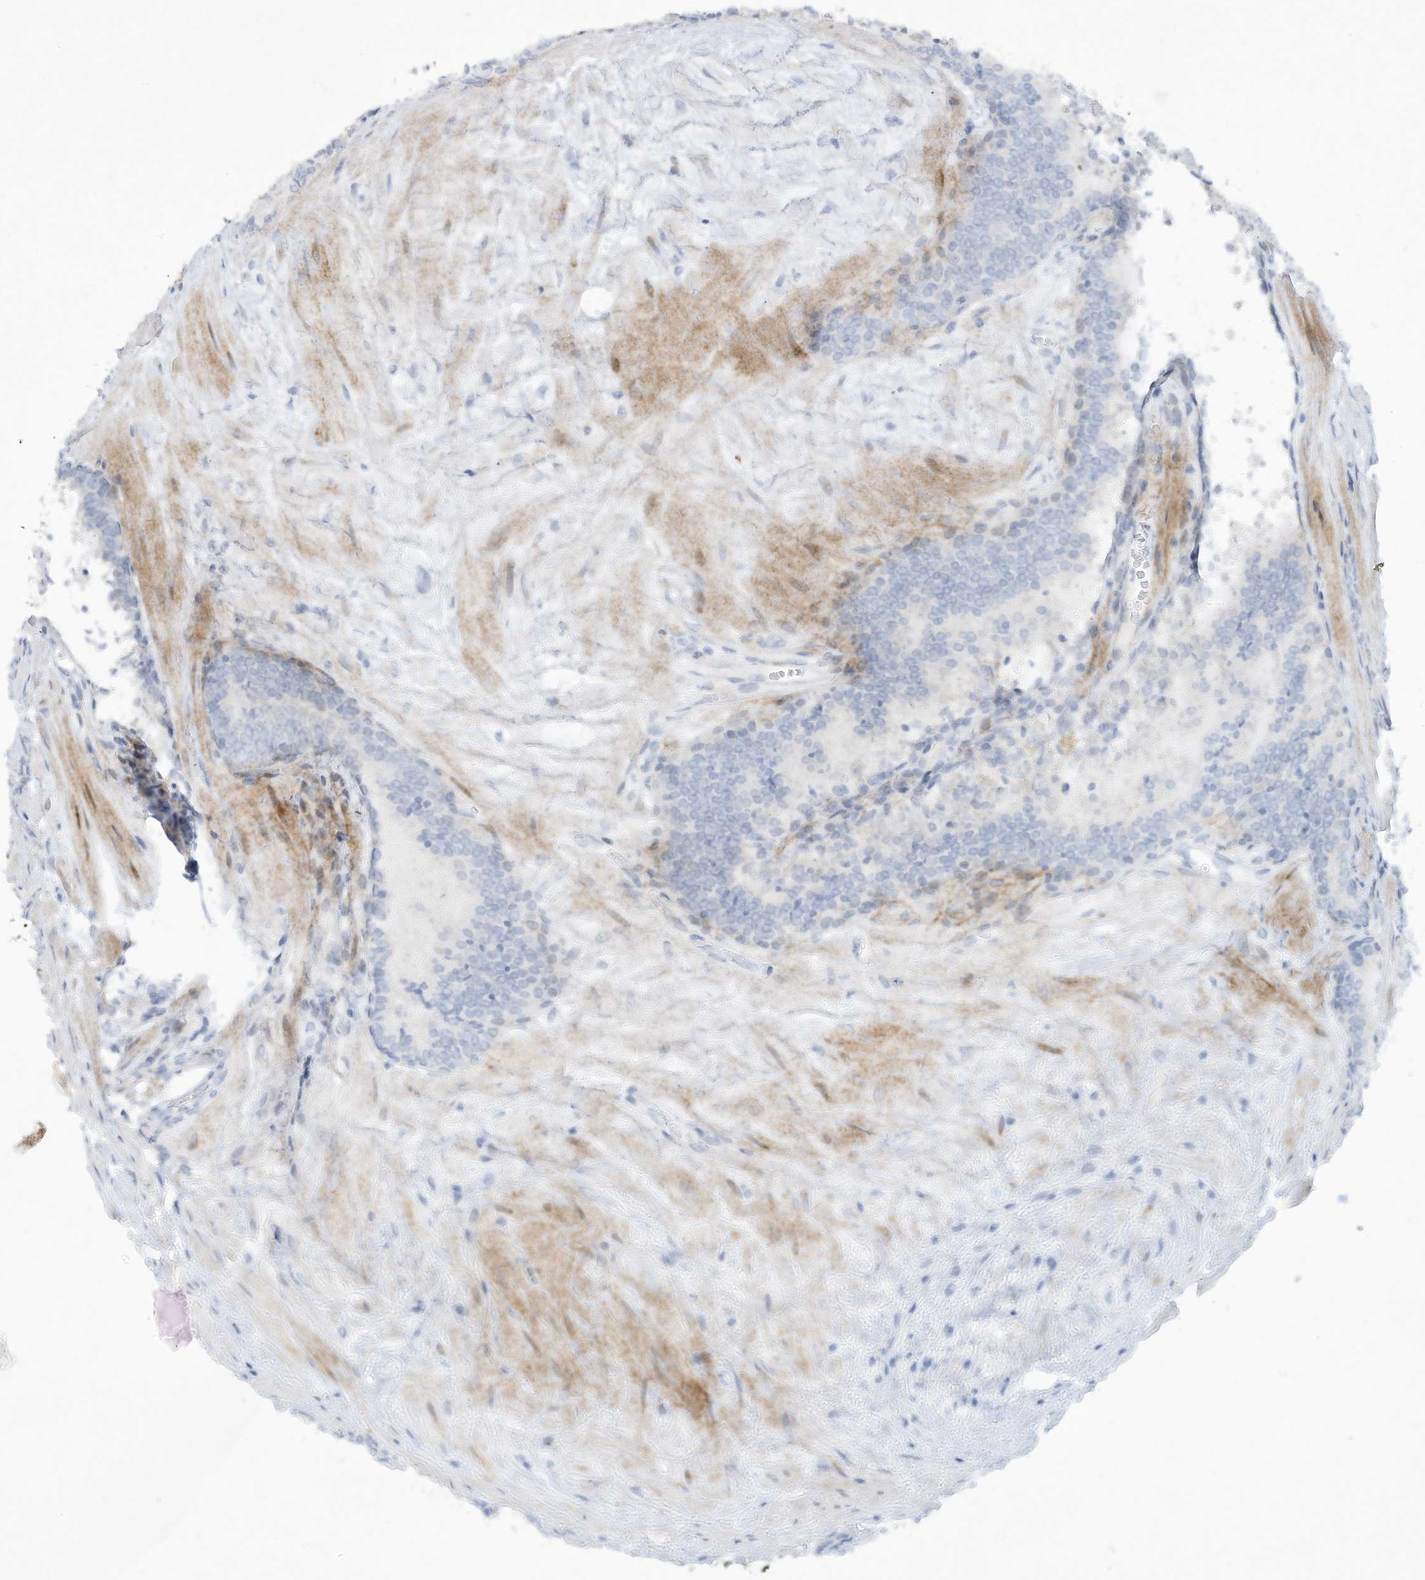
{"staining": {"intensity": "negative", "quantity": "none", "location": "none"}, "tissue": "prostate cancer", "cell_type": "Tumor cells", "image_type": "cancer", "snomed": [{"axis": "morphology", "description": "Adenocarcinoma, Low grade"}, {"axis": "topography", "description": "Prostate"}], "caption": "Photomicrograph shows no significant protein staining in tumor cells of low-grade adenocarcinoma (prostate).", "gene": "PAX6", "patient": {"sex": "male", "age": 67}}